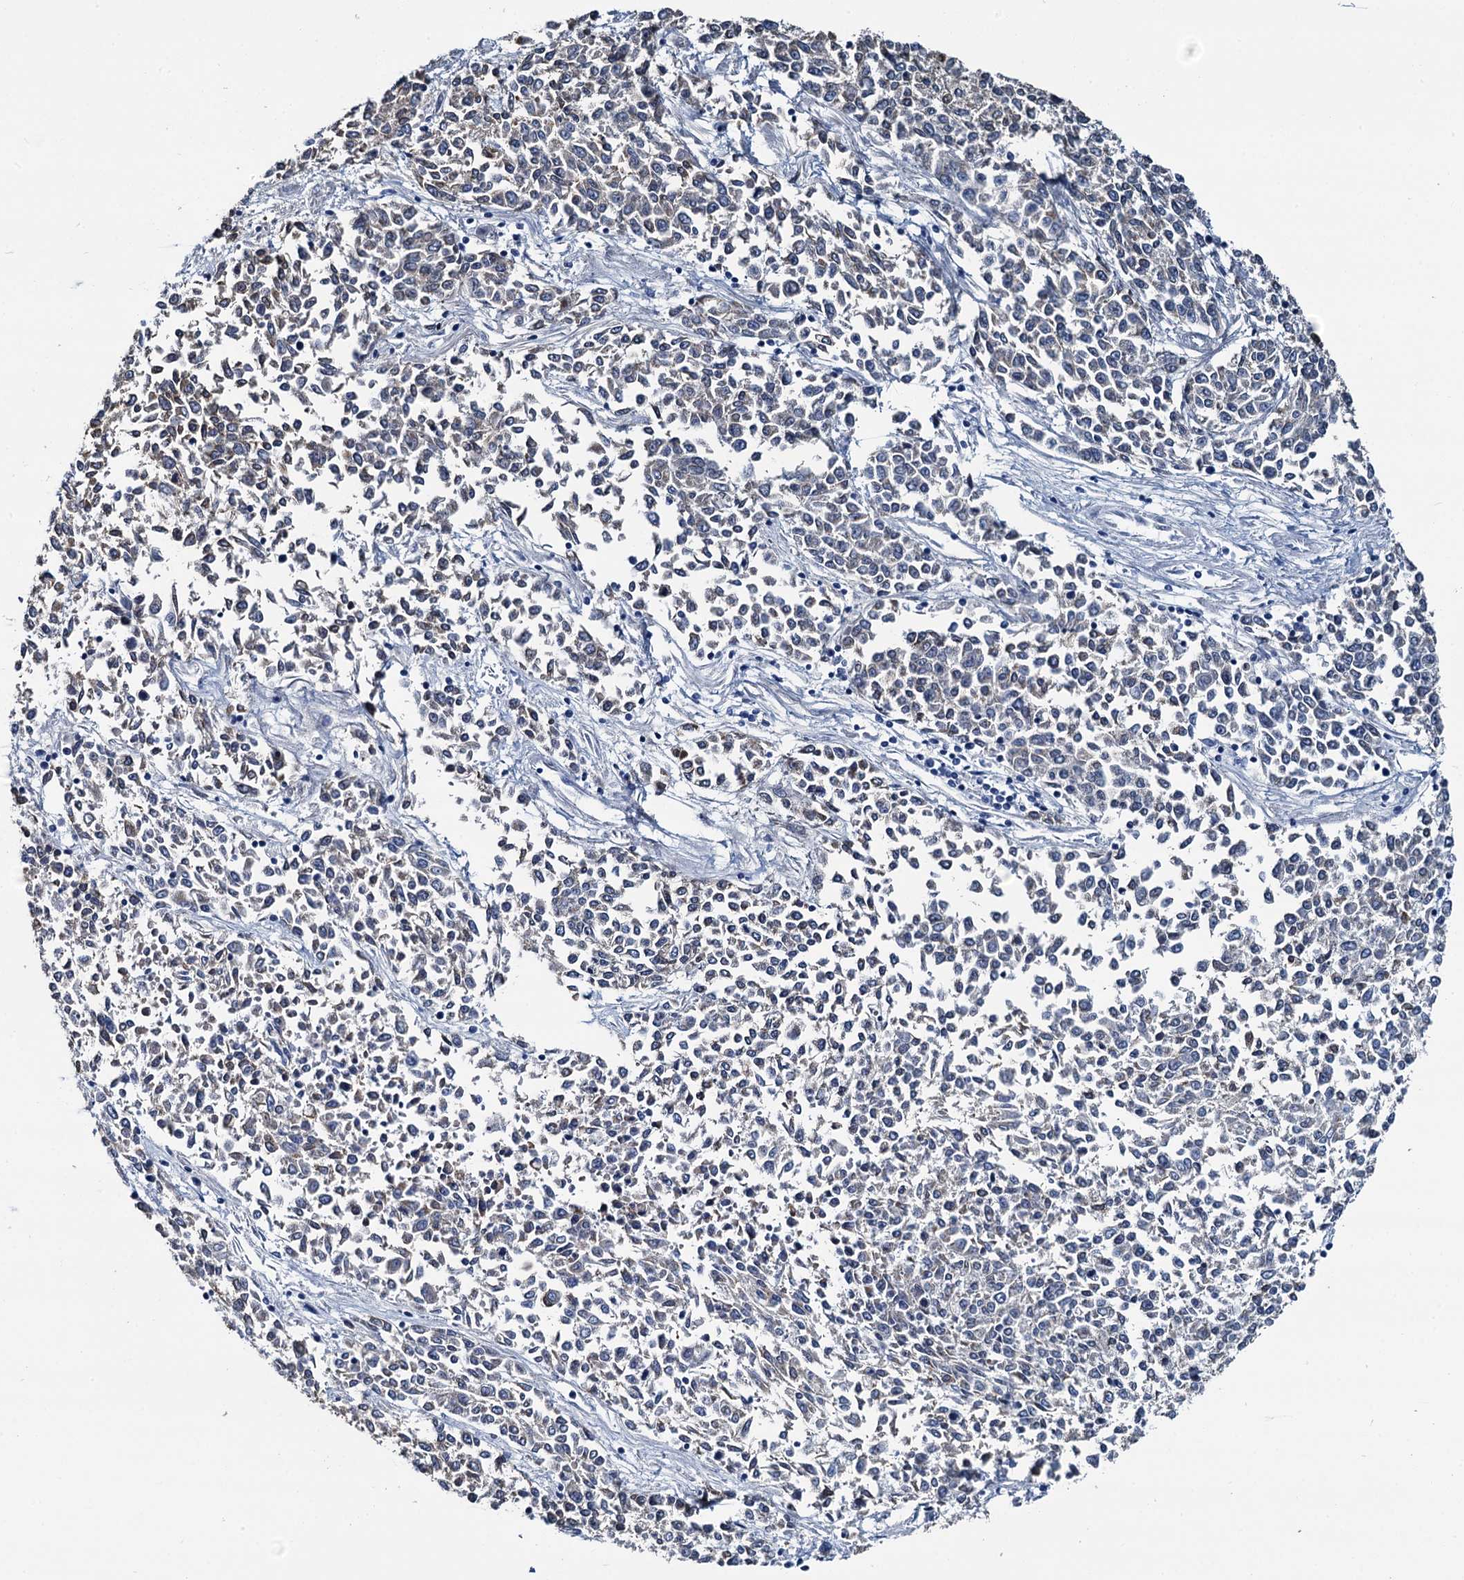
{"staining": {"intensity": "negative", "quantity": "none", "location": "none"}, "tissue": "endometrial cancer", "cell_type": "Tumor cells", "image_type": "cancer", "snomed": [{"axis": "morphology", "description": "Adenocarcinoma, NOS"}, {"axis": "topography", "description": "Endometrium"}], "caption": "IHC micrograph of human endometrial cancer (adenocarcinoma) stained for a protein (brown), which exhibits no staining in tumor cells.", "gene": "MIOX", "patient": {"sex": "female", "age": 50}}